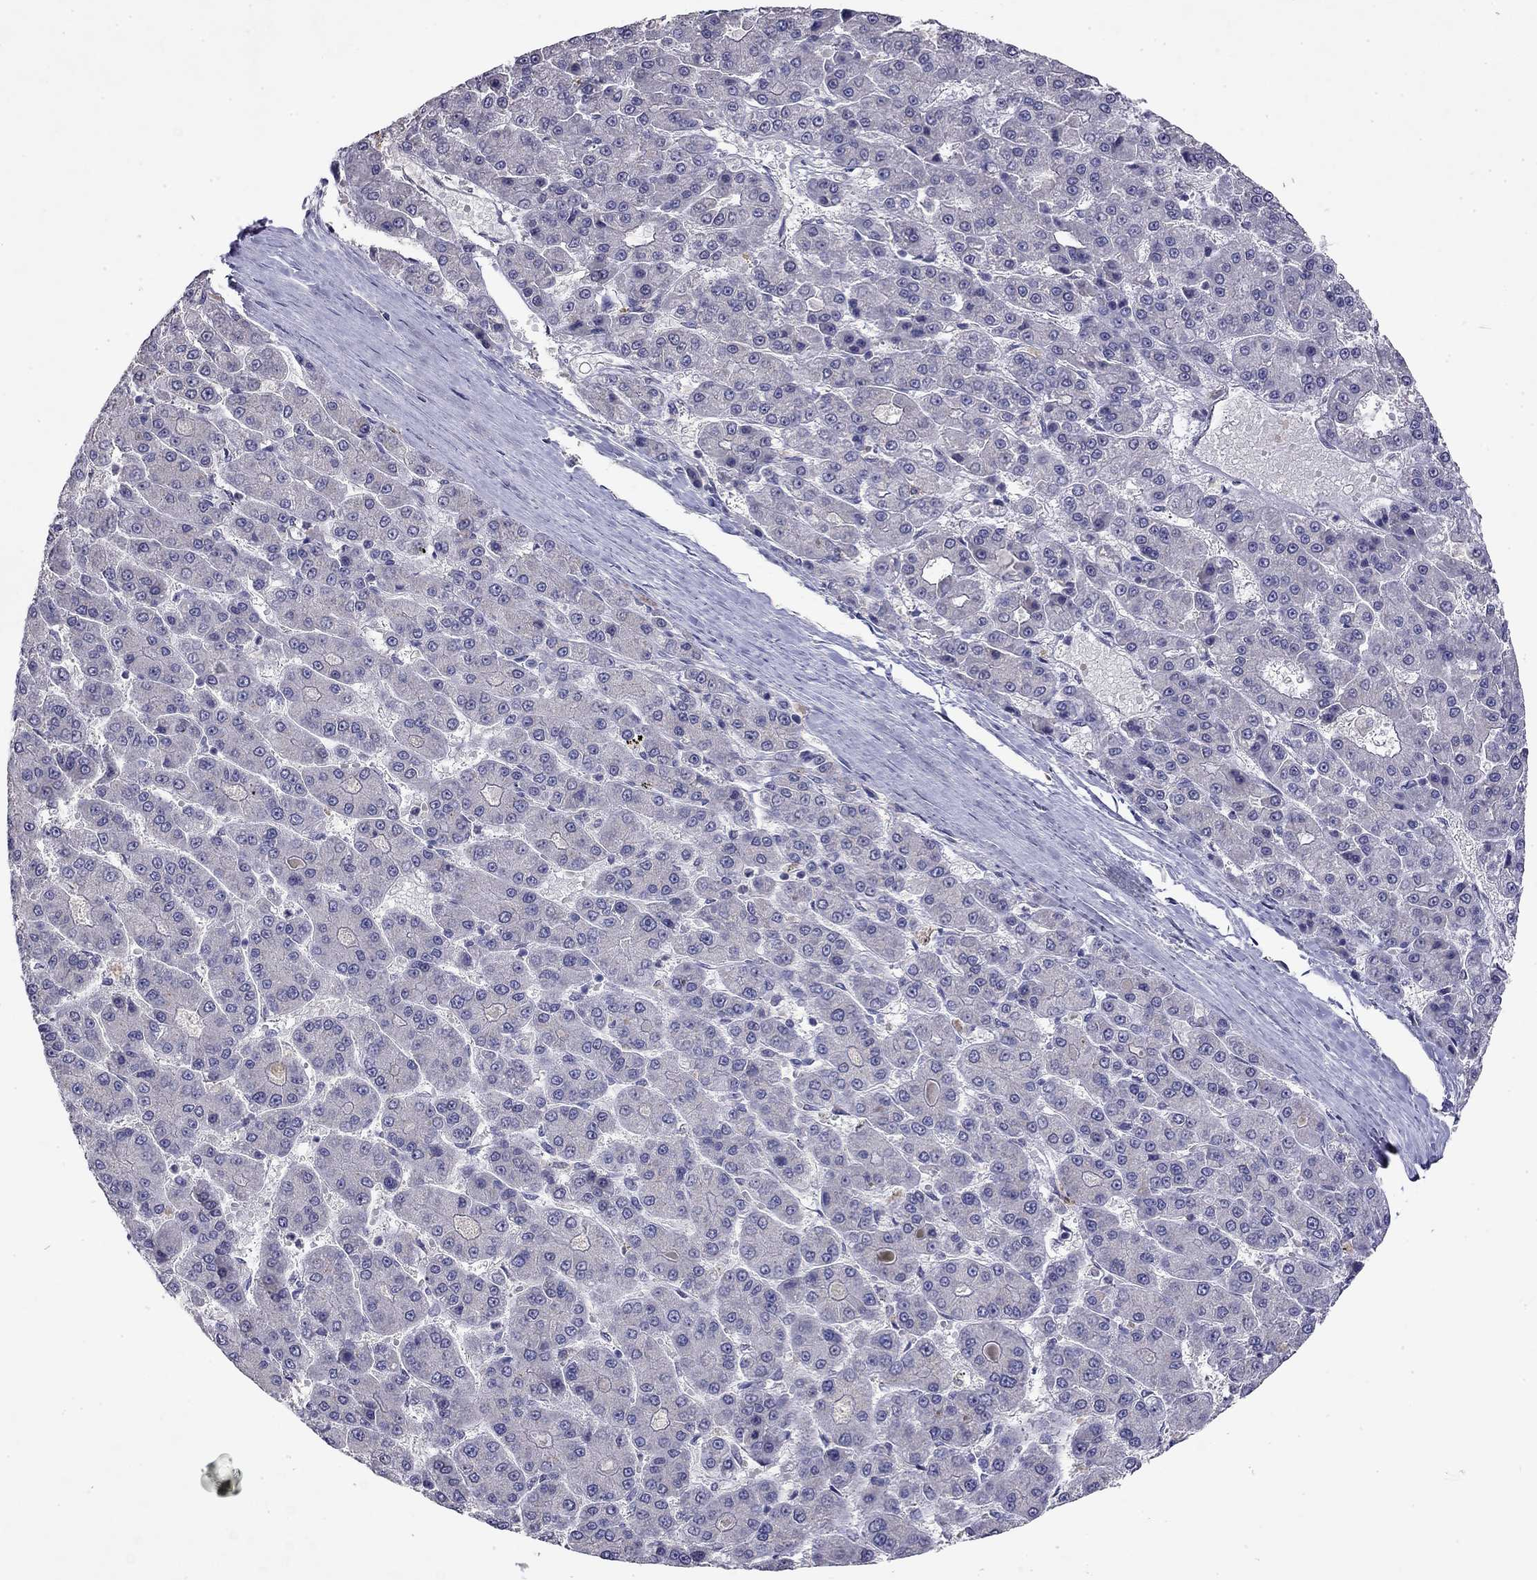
{"staining": {"intensity": "negative", "quantity": "none", "location": "none"}, "tissue": "liver cancer", "cell_type": "Tumor cells", "image_type": "cancer", "snomed": [{"axis": "morphology", "description": "Carcinoma, Hepatocellular, NOS"}, {"axis": "topography", "description": "Liver"}], "caption": "IHC photomicrograph of neoplastic tissue: liver hepatocellular carcinoma stained with DAB shows no significant protein staining in tumor cells.", "gene": "WNK3", "patient": {"sex": "male", "age": 70}}